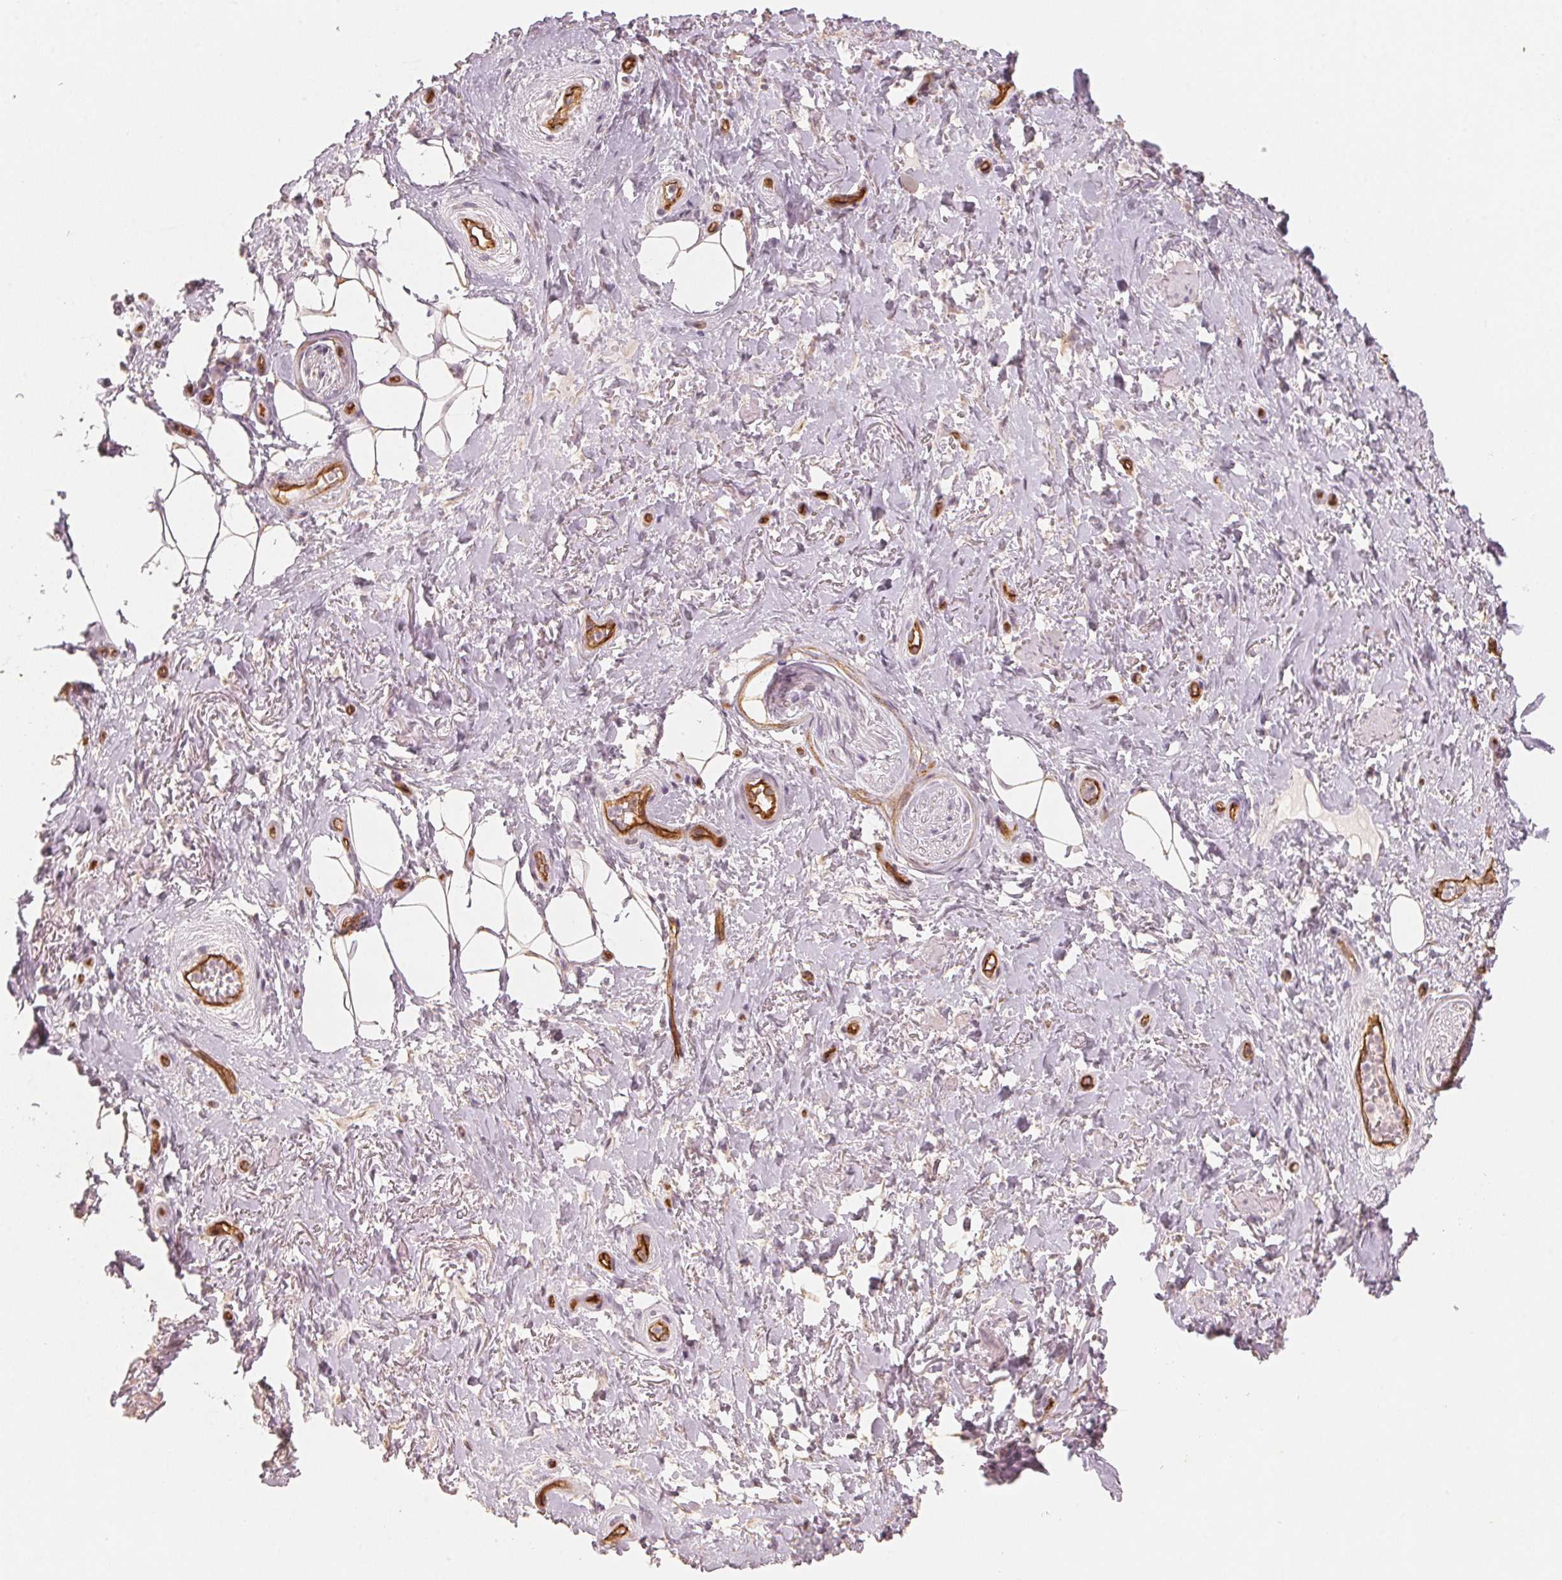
{"staining": {"intensity": "negative", "quantity": "none", "location": "none"}, "tissue": "adipose tissue", "cell_type": "Adipocytes", "image_type": "normal", "snomed": [{"axis": "morphology", "description": "Normal tissue, NOS"}, {"axis": "topography", "description": "Anal"}, {"axis": "topography", "description": "Peripheral nerve tissue"}], "caption": "There is no significant expression in adipocytes of adipose tissue. The staining was performed using DAB to visualize the protein expression in brown, while the nuclei were stained in blue with hematoxylin (Magnification: 20x).", "gene": "CIB1", "patient": {"sex": "male", "age": 53}}